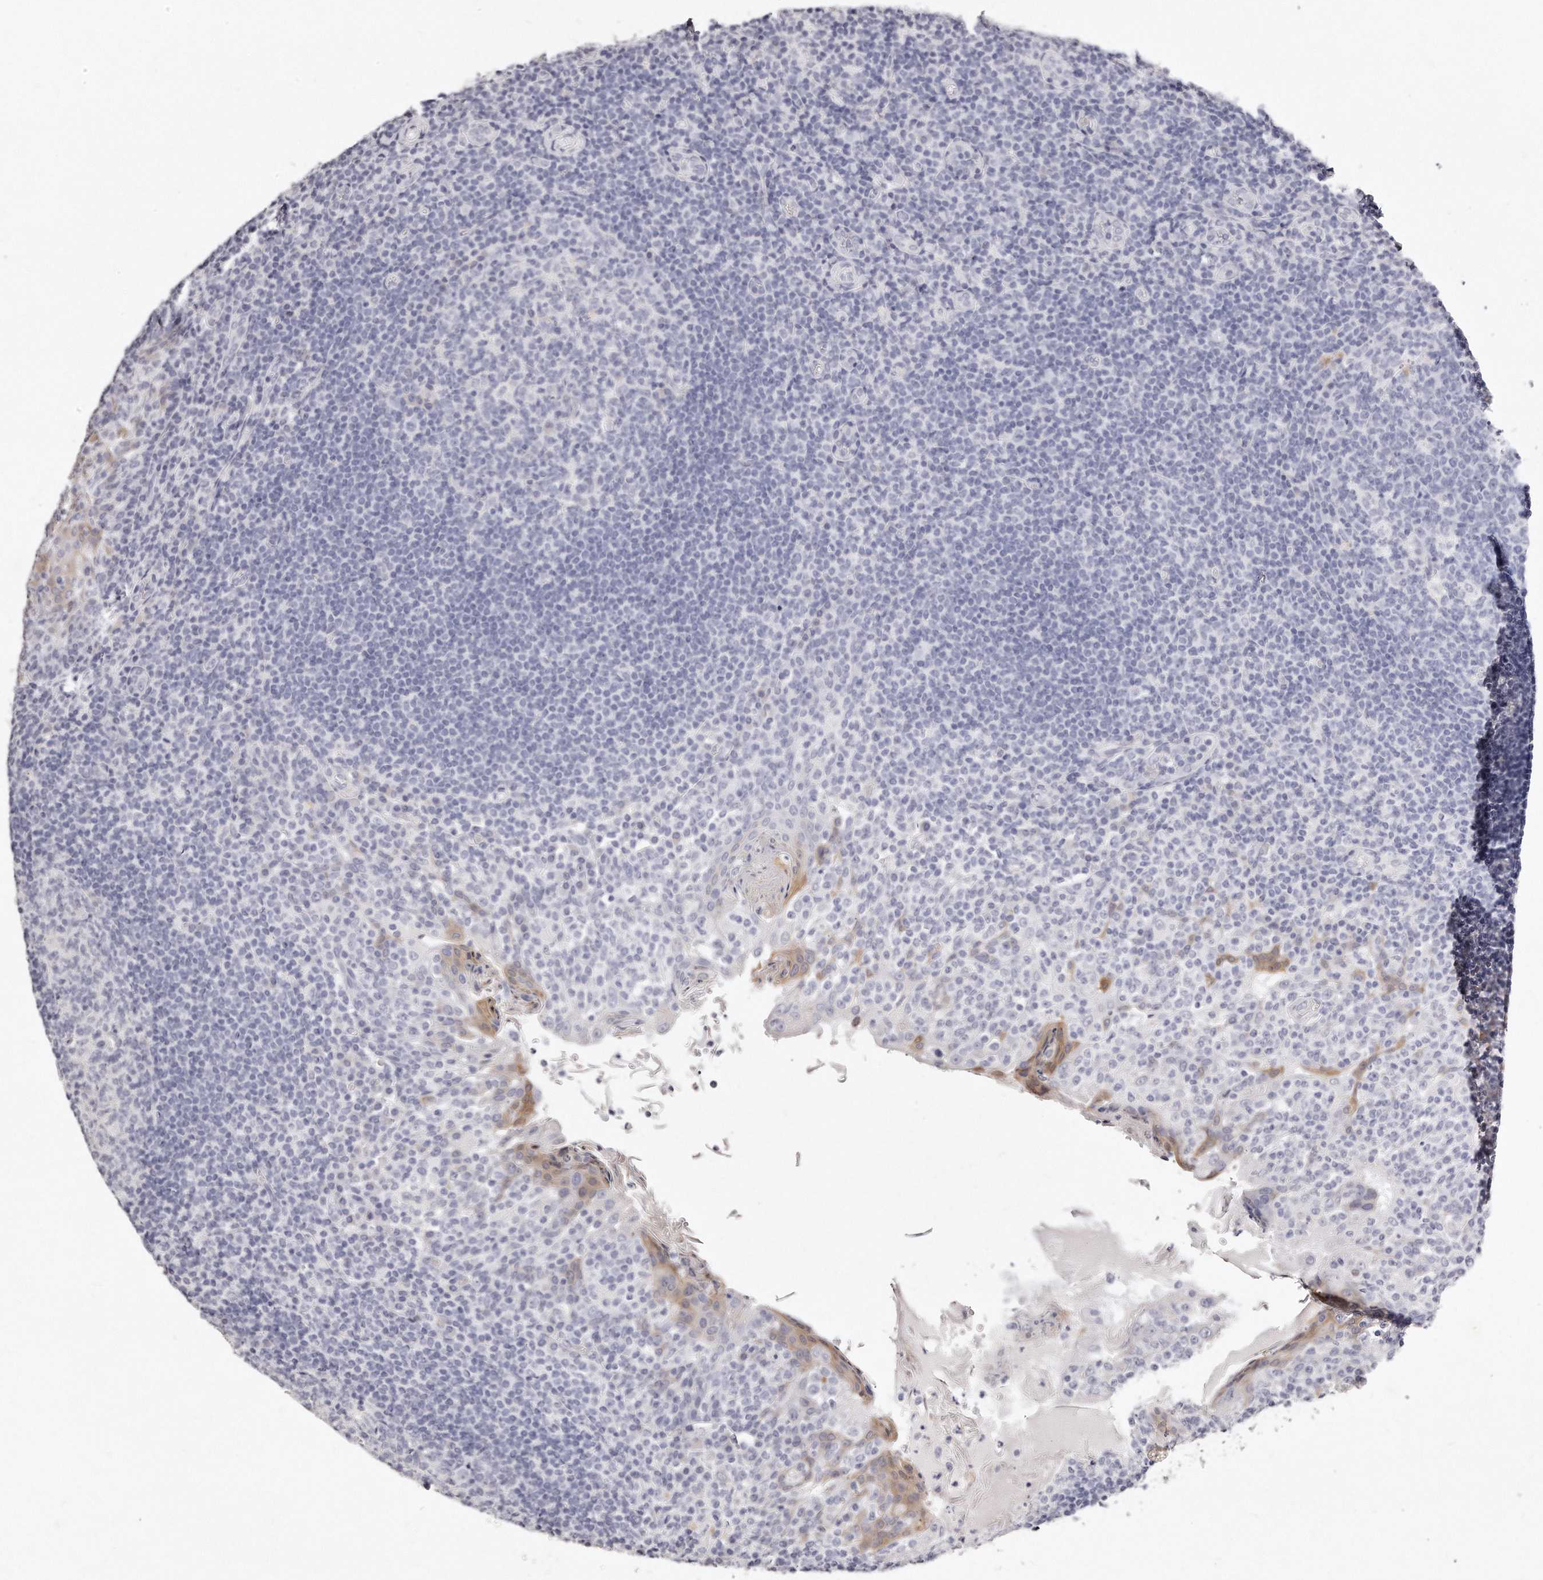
{"staining": {"intensity": "negative", "quantity": "none", "location": "none"}, "tissue": "tonsil", "cell_type": "Germinal center cells", "image_type": "normal", "snomed": [{"axis": "morphology", "description": "Normal tissue, NOS"}, {"axis": "topography", "description": "Tonsil"}], "caption": "IHC histopathology image of normal tonsil: human tonsil stained with DAB exhibits no significant protein positivity in germinal center cells.", "gene": "GDA", "patient": {"sex": "female", "age": 19}}